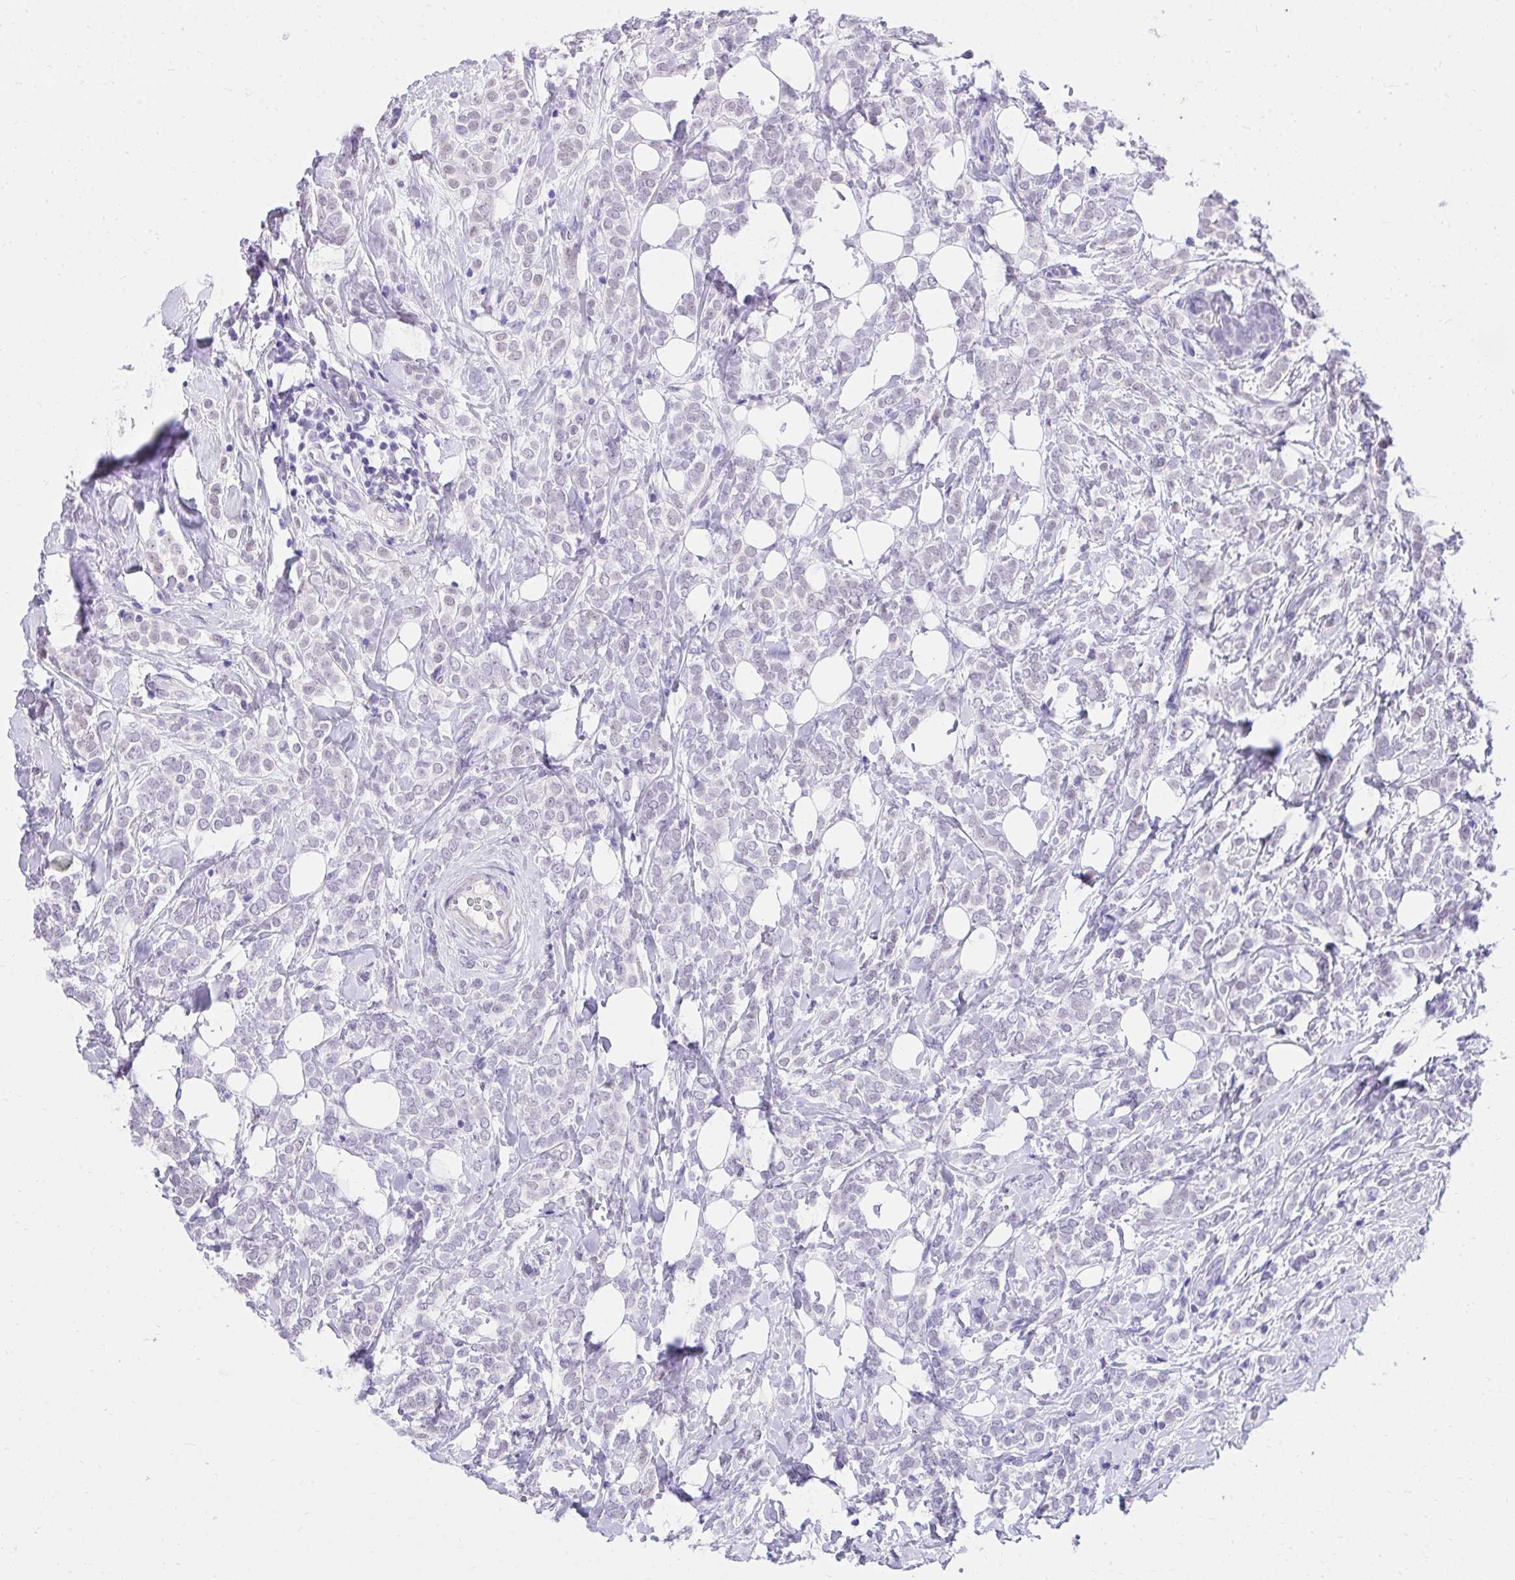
{"staining": {"intensity": "negative", "quantity": "none", "location": "none"}, "tissue": "breast cancer", "cell_type": "Tumor cells", "image_type": "cancer", "snomed": [{"axis": "morphology", "description": "Lobular carcinoma"}, {"axis": "topography", "description": "Breast"}], "caption": "Immunohistochemistry of human breast cancer displays no positivity in tumor cells. (DAB (3,3'-diaminobenzidine) IHC, high magnification).", "gene": "KLK1", "patient": {"sex": "female", "age": 49}}